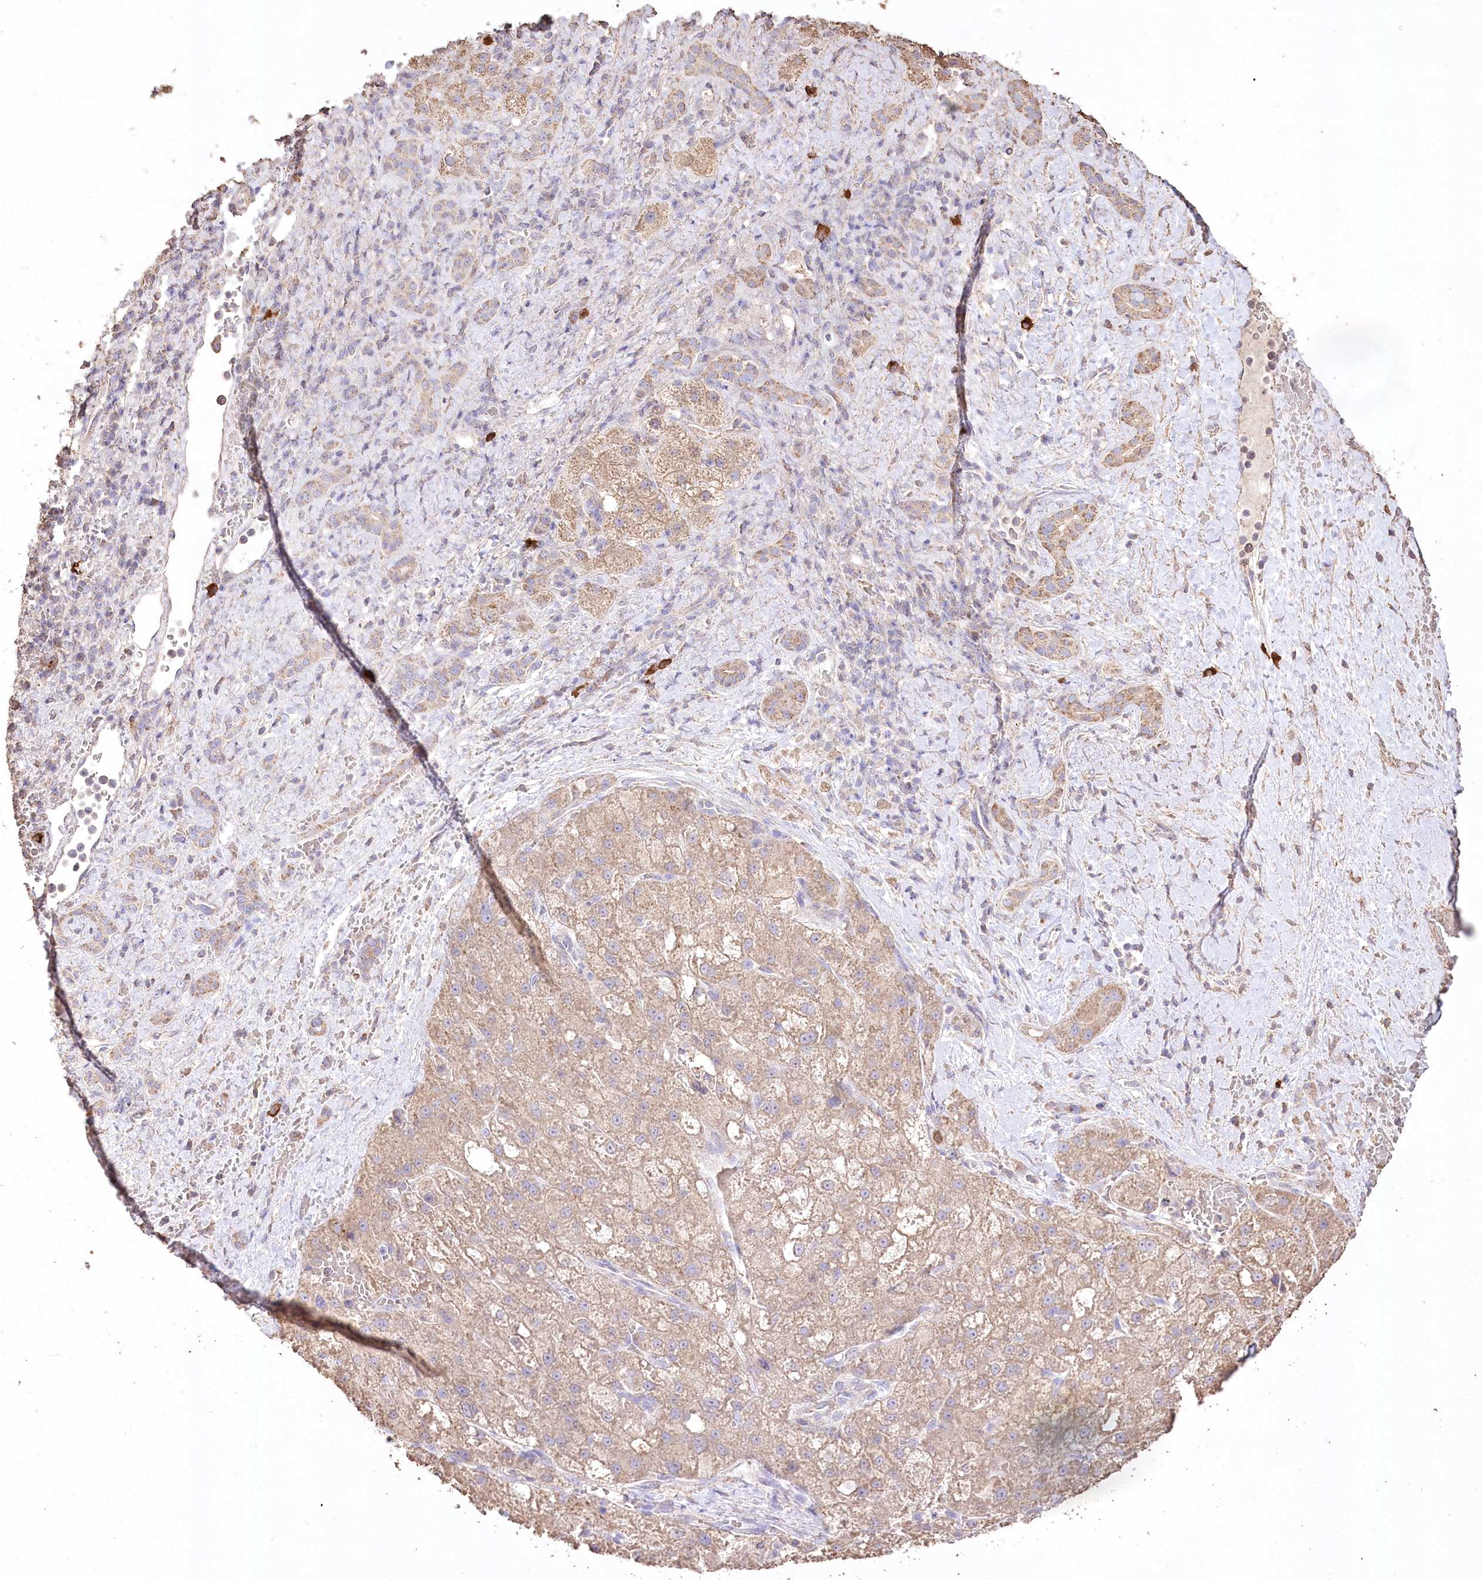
{"staining": {"intensity": "weak", "quantity": ">75%", "location": "cytoplasmic/membranous"}, "tissue": "liver cancer", "cell_type": "Tumor cells", "image_type": "cancer", "snomed": [{"axis": "morphology", "description": "Normal tissue, NOS"}, {"axis": "morphology", "description": "Carcinoma, Hepatocellular, NOS"}, {"axis": "topography", "description": "Liver"}], "caption": "Liver cancer (hepatocellular carcinoma) stained with a brown dye demonstrates weak cytoplasmic/membranous positive expression in about >75% of tumor cells.", "gene": "IREB2", "patient": {"sex": "male", "age": 57}}